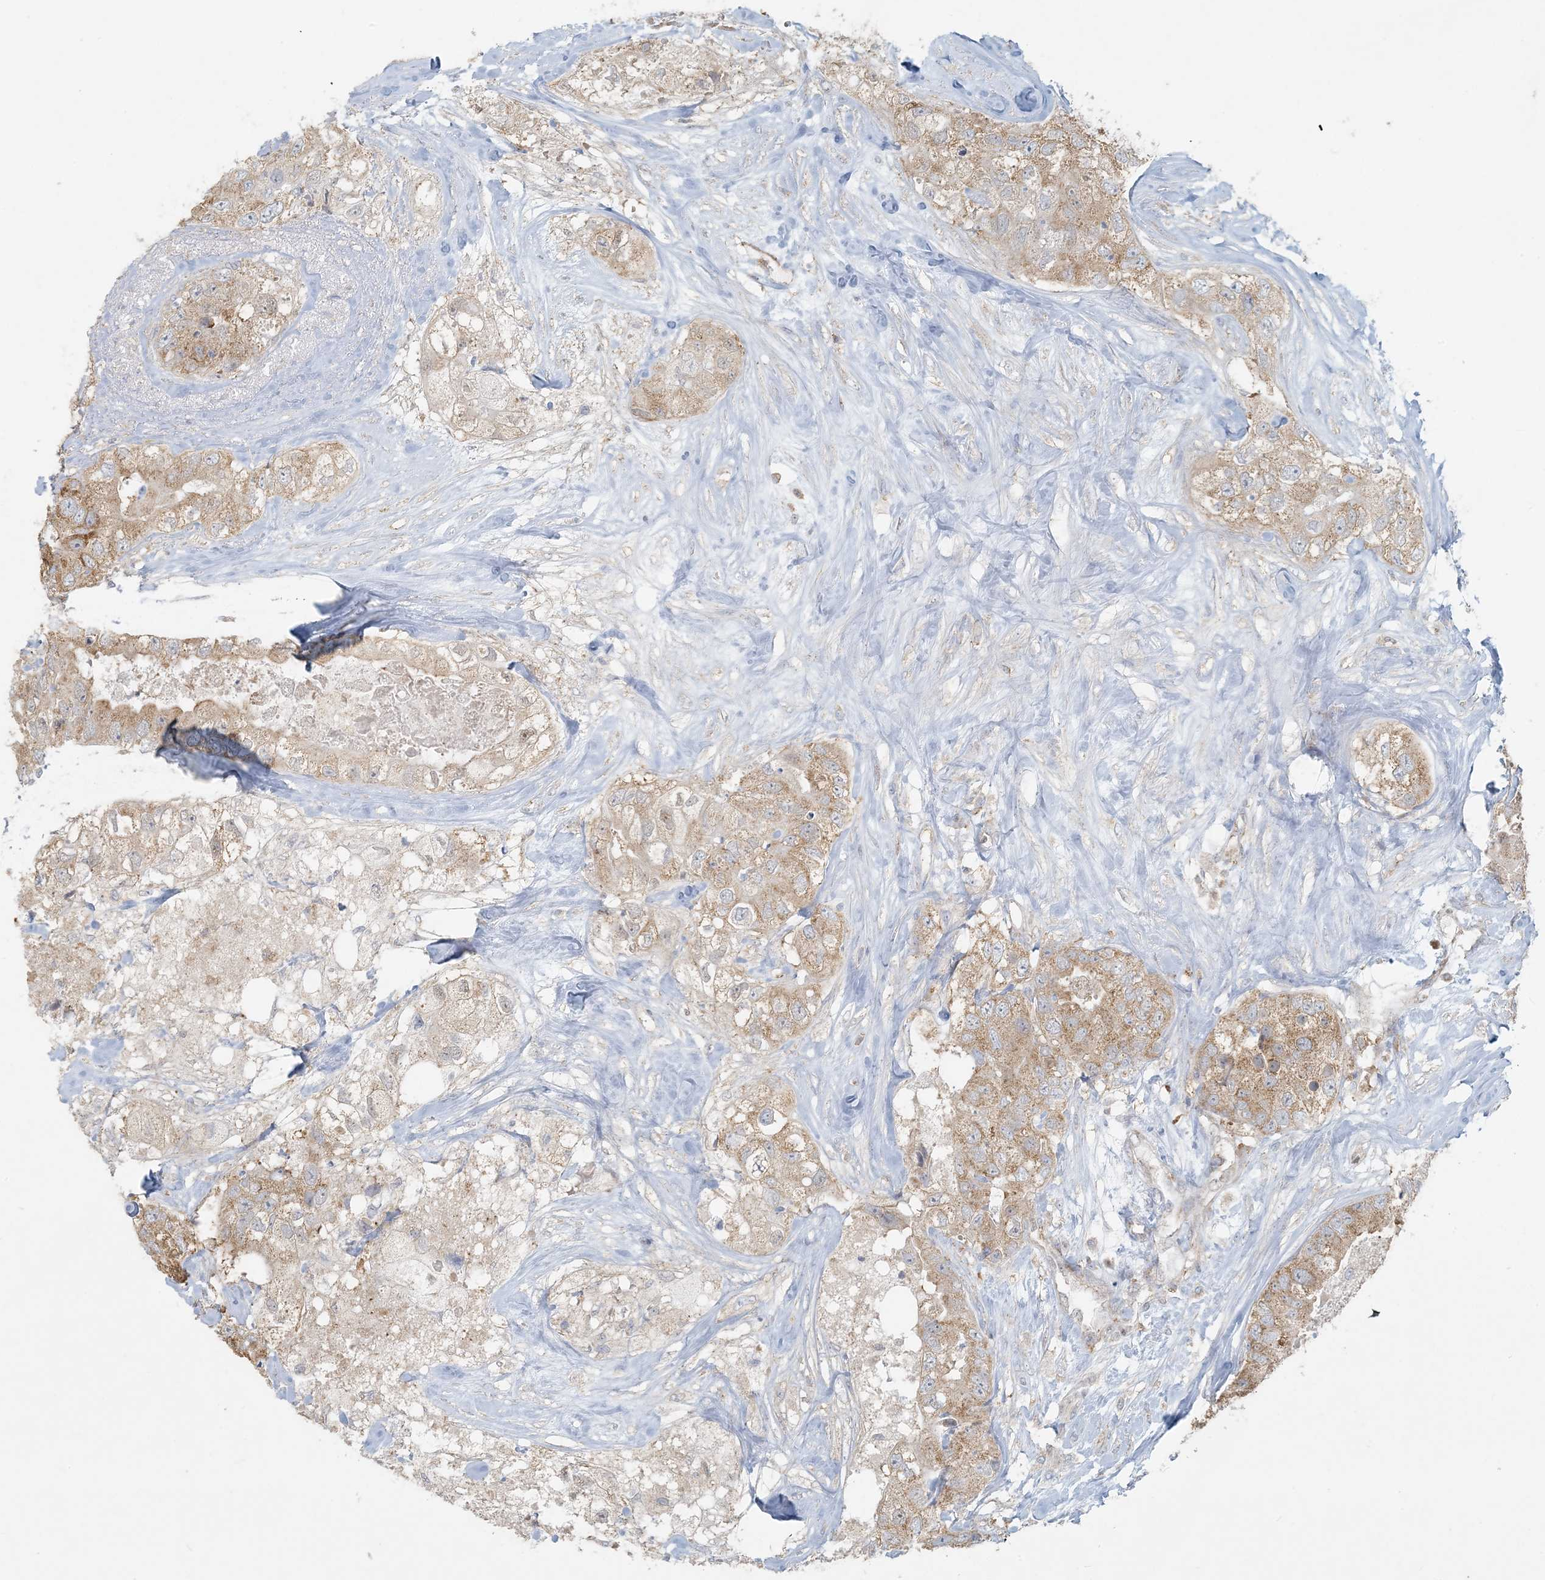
{"staining": {"intensity": "moderate", "quantity": ">75%", "location": "cytoplasmic/membranous"}, "tissue": "breast cancer", "cell_type": "Tumor cells", "image_type": "cancer", "snomed": [{"axis": "morphology", "description": "Duct carcinoma"}, {"axis": "topography", "description": "Breast"}], "caption": "Human breast cancer (invasive ductal carcinoma) stained with a brown dye exhibits moderate cytoplasmic/membranous positive expression in about >75% of tumor cells.", "gene": "HACL1", "patient": {"sex": "female", "age": 62}}